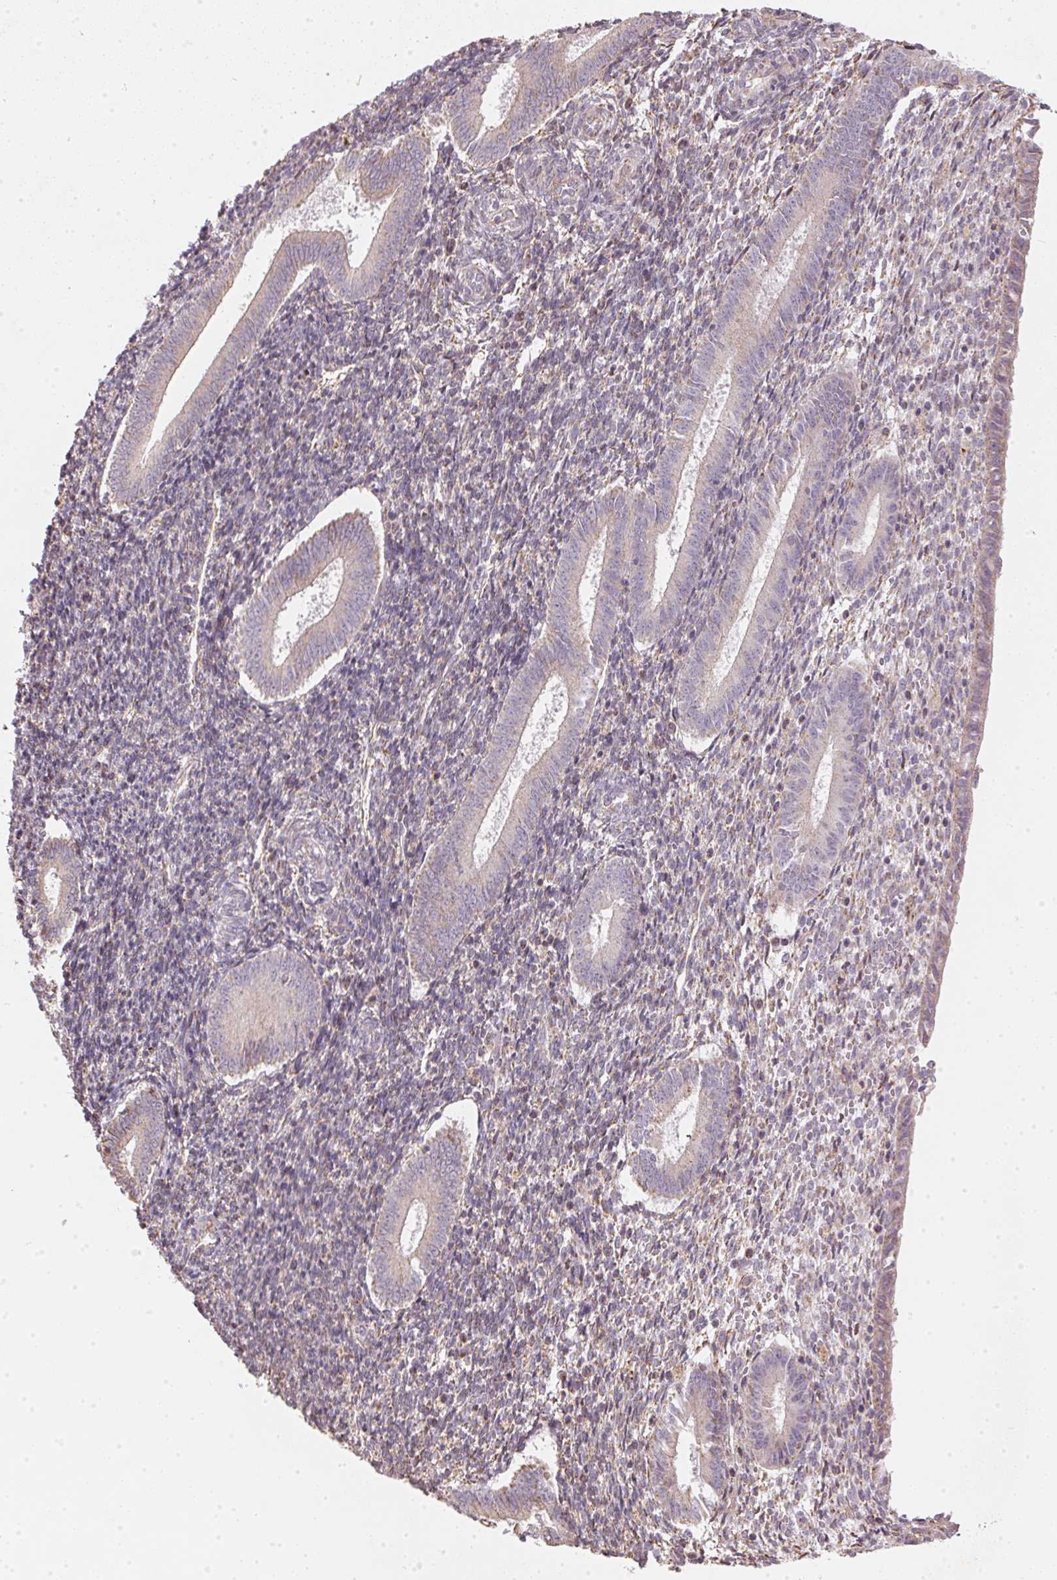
{"staining": {"intensity": "weak", "quantity": "25%-75%", "location": "cytoplasmic/membranous"}, "tissue": "endometrium", "cell_type": "Cells in endometrial stroma", "image_type": "normal", "snomed": [{"axis": "morphology", "description": "Normal tissue, NOS"}, {"axis": "topography", "description": "Endometrium"}], "caption": "Human endometrium stained with a brown dye demonstrates weak cytoplasmic/membranous positive expression in approximately 25%-75% of cells in endometrial stroma.", "gene": "VWA5B2", "patient": {"sex": "female", "age": 25}}